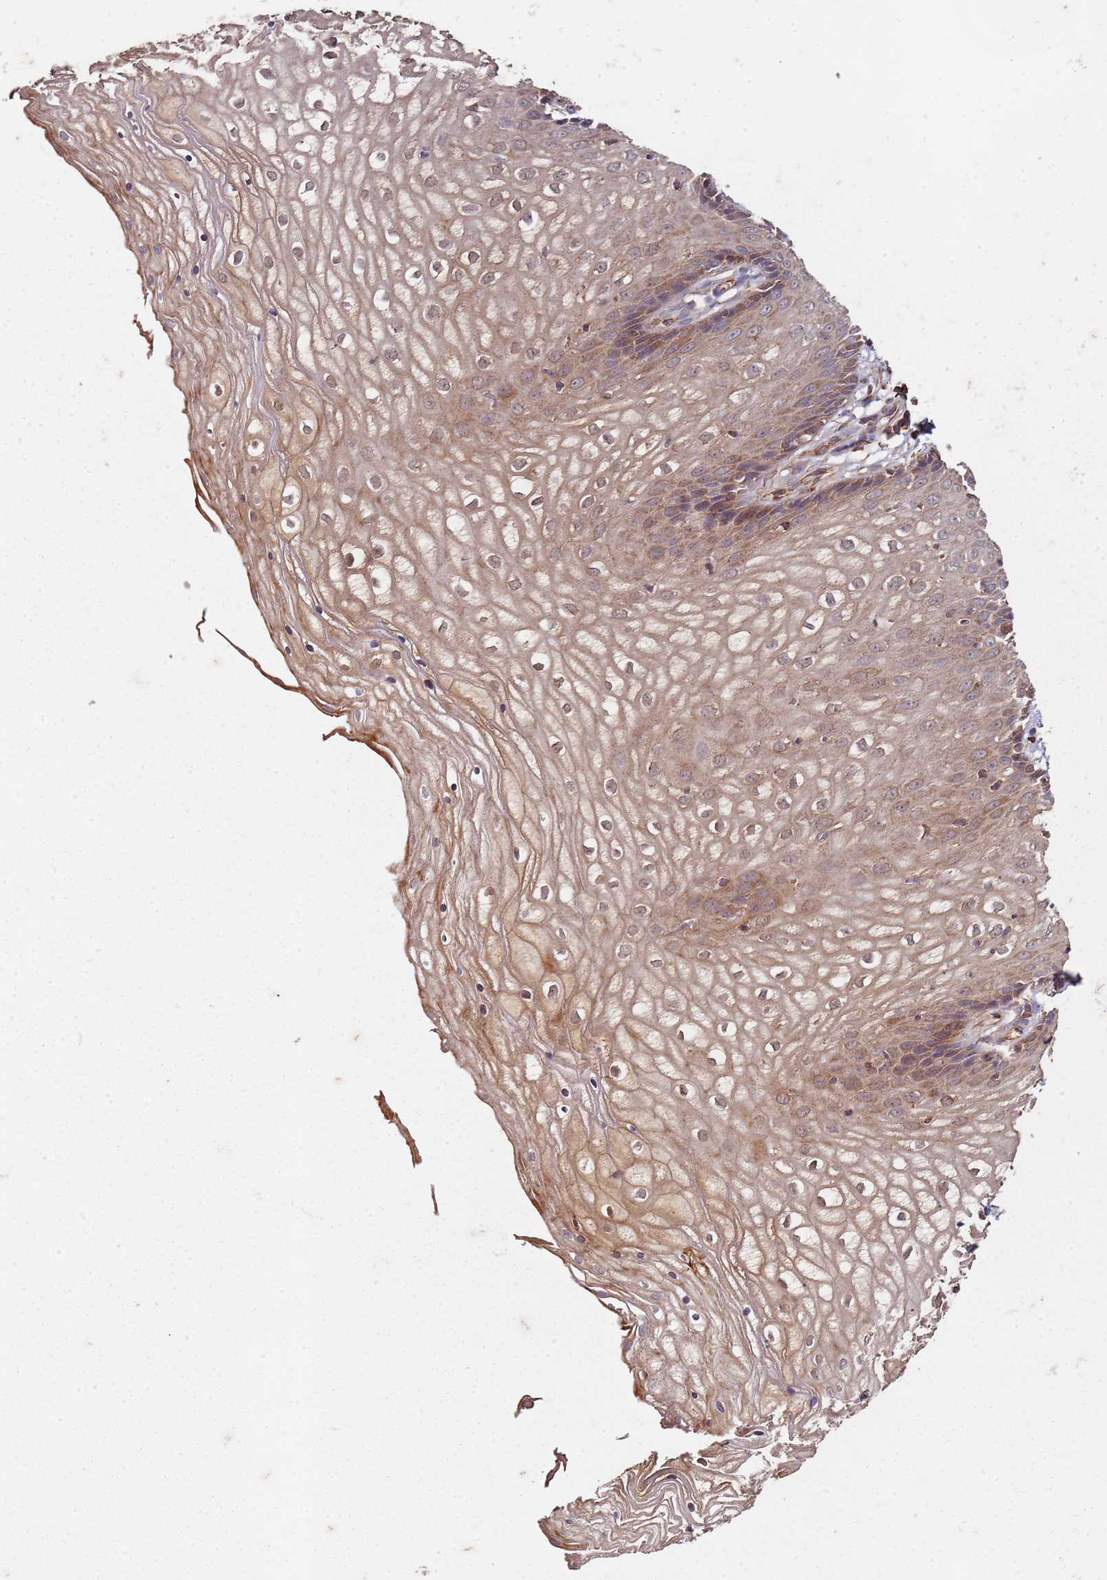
{"staining": {"intensity": "moderate", "quantity": ">75%", "location": "cytoplasmic/membranous"}, "tissue": "vagina", "cell_type": "Squamous epithelial cells", "image_type": "normal", "snomed": [{"axis": "morphology", "description": "Normal tissue, NOS"}, {"axis": "topography", "description": "Vagina"}], "caption": "Immunohistochemistry image of normal vagina stained for a protein (brown), which shows medium levels of moderate cytoplasmic/membranous staining in approximately >75% of squamous epithelial cells.", "gene": "SCGB2B2", "patient": {"sex": "female", "age": 34}}